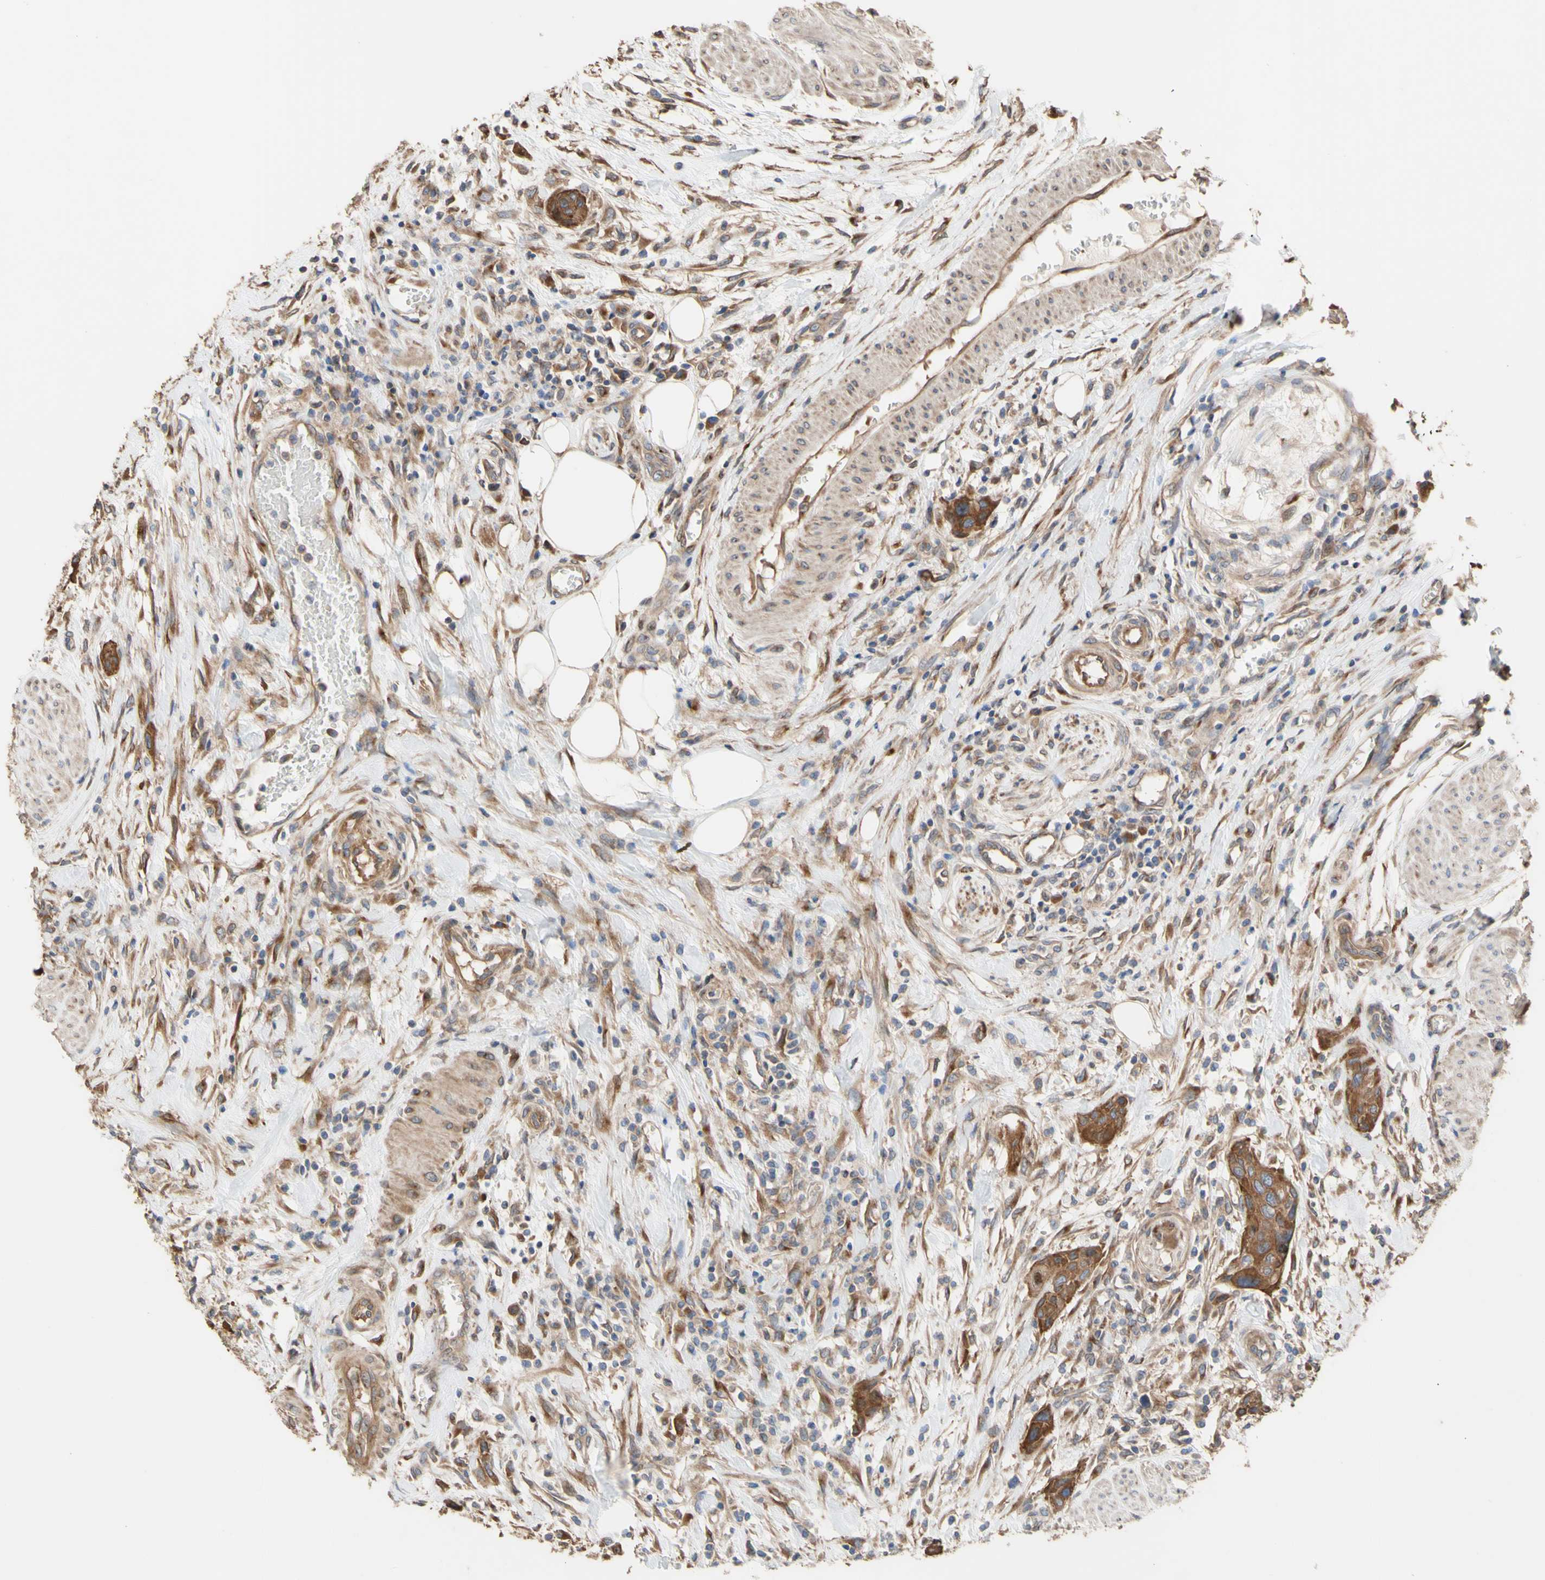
{"staining": {"intensity": "moderate", "quantity": ">75%", "location": "cytoplasmic/membranous"}, "tissue": "urothelial cancer", "cell_type": "Tumor cells", "image_type": "cancer", "snomed": [{"axis": "morphology", "description": "Urothelial carcinoma, High grade"}, {"axis": "topography", "description": "Urinary bladder"}], "caption": "Moderate cytoplasmic/membranous positivity is identified in about >75% of tumor cells in urothelial cancer.", "gene": "NECTIN3", "patient": {"sex": "male", "age": 35}}